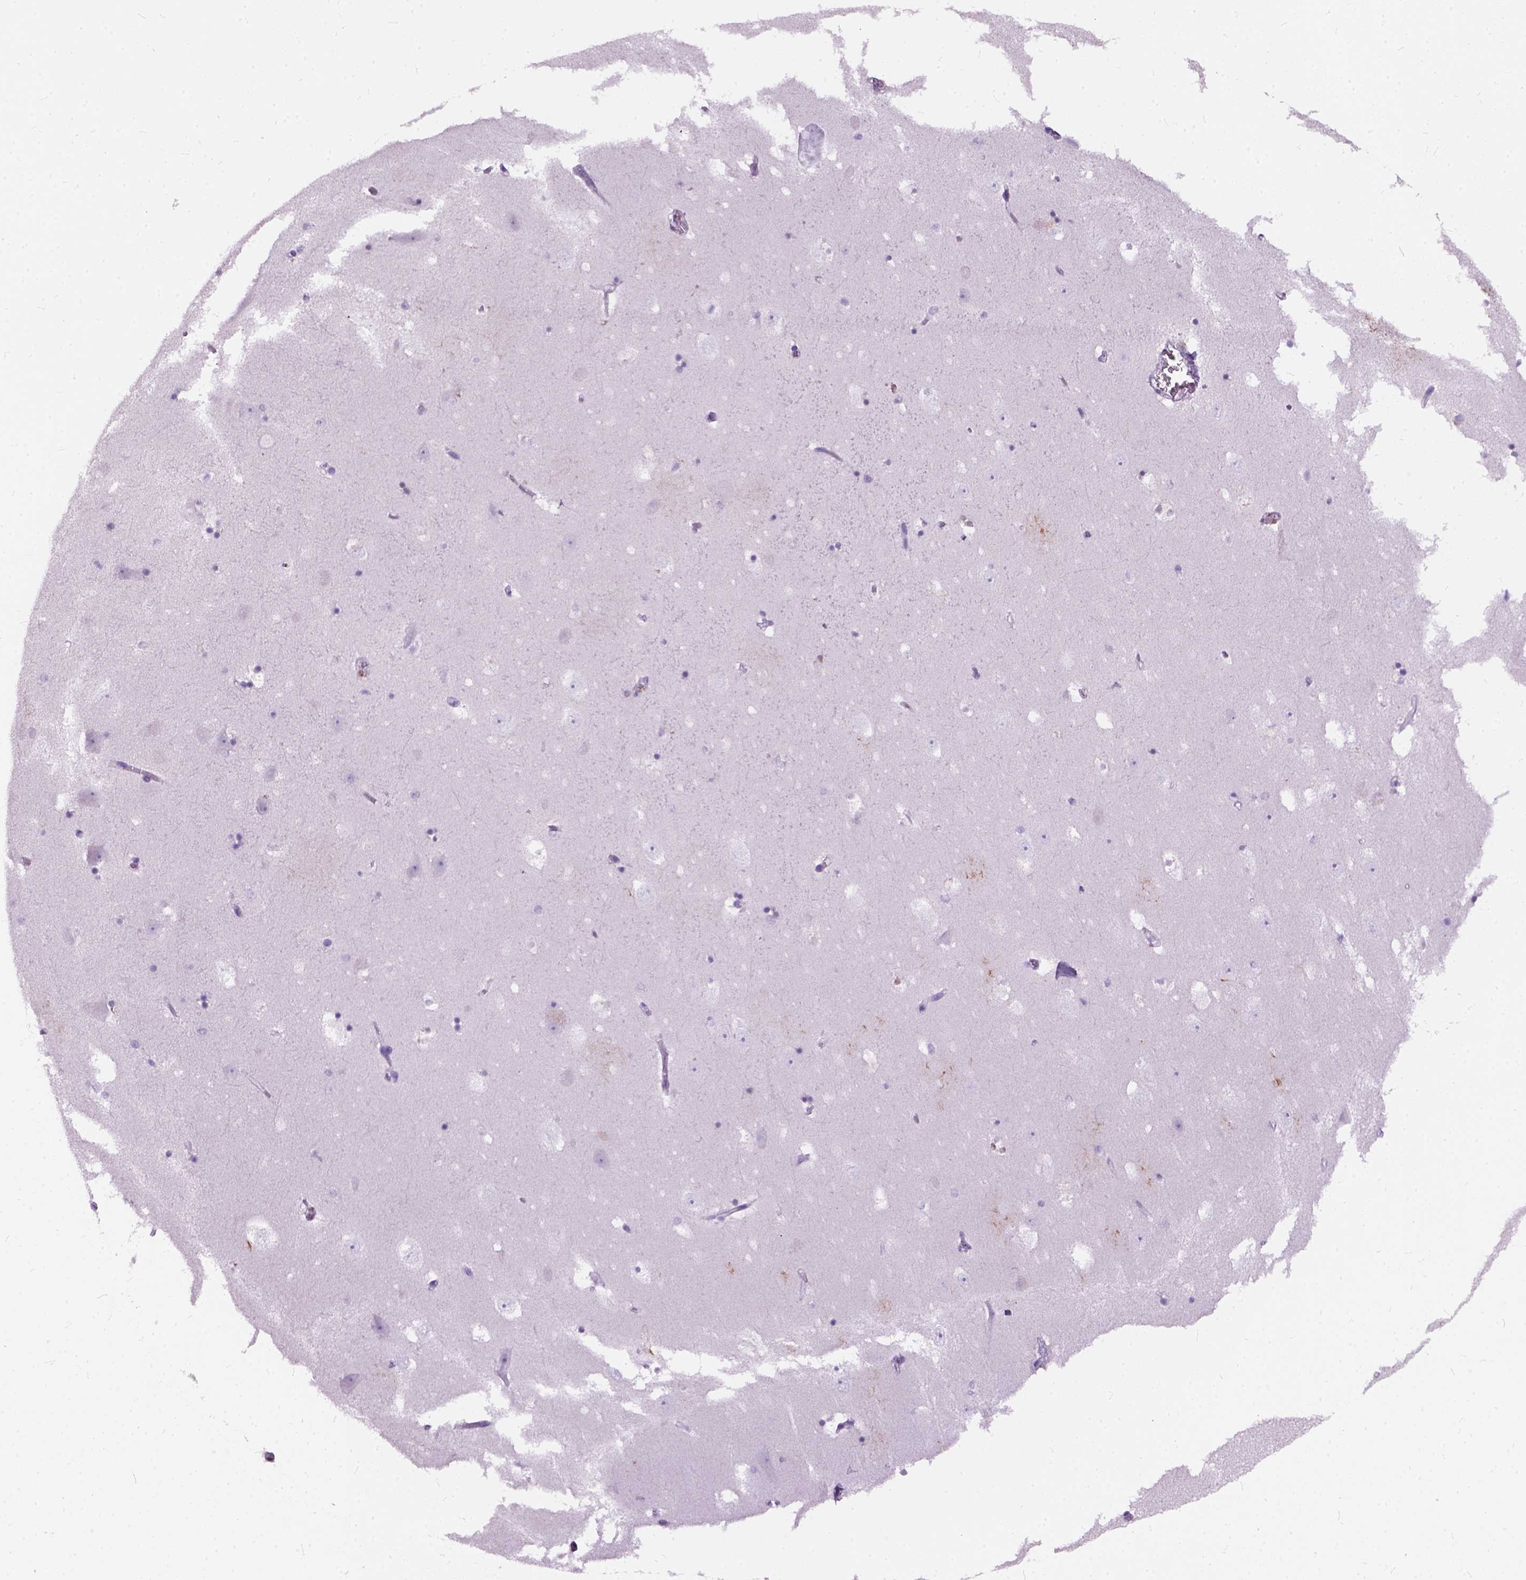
{"staining": {"intensity": "negative", "quantity": "none", "location": "none"}, "tissue": "hippocampus", "cell_type": "Glial cells", "image_type": "normal", "snomed": [{"axis": "morphology", "description": "Normal tissue, NOS"}, {"axis": "topography", "description": "Hippocampus"}], "caption": "High power microscopy micrograph of an immunohistochemistry (IHC) photomicrograph of unremarkable hippocampus, revealing no significant positivity in glial cells. The staining is performed using DAB brown chromogen with nuclei counter-stained in using hematoxylin.", "gene": "AXDND1", "patient": {"sex": "male", "age": 58}}